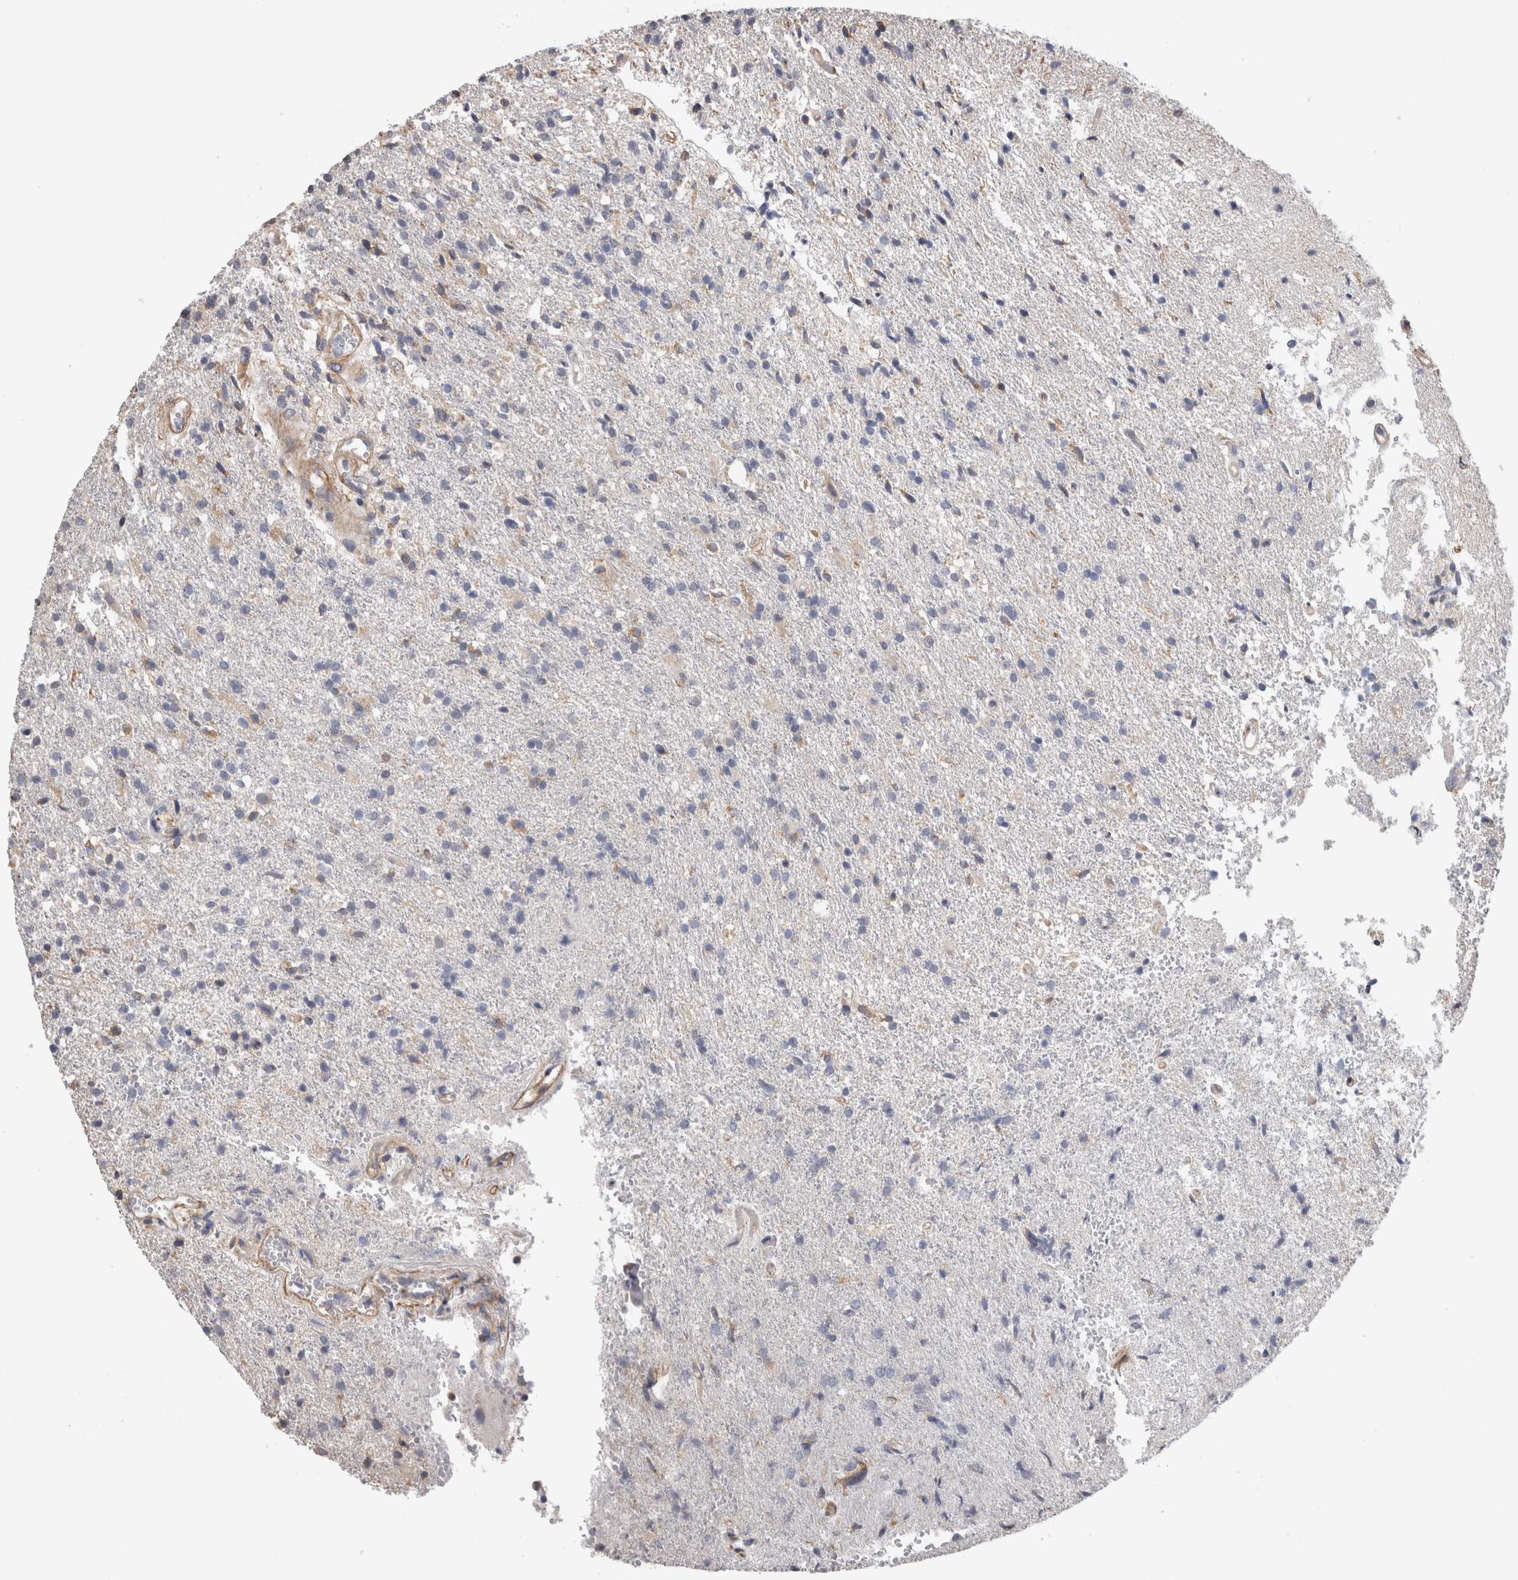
{"staining": {"intensity": "negative", "quantity": "none", "location": "none"}, "tissue": "glioma", "cell_type": "Tumor cells", "image_type": "cancer", "snomed": [{"axis": "morphology", "description": "Glioma, malignant, High grade"}, {"axis": "topography", "description": "Brain"}], "caption": "Immunohistochemistry of human glioma displays no expression in tumor cells.", "gene": "SMAP2", "patient": {"sex": "male", "age": 72}}